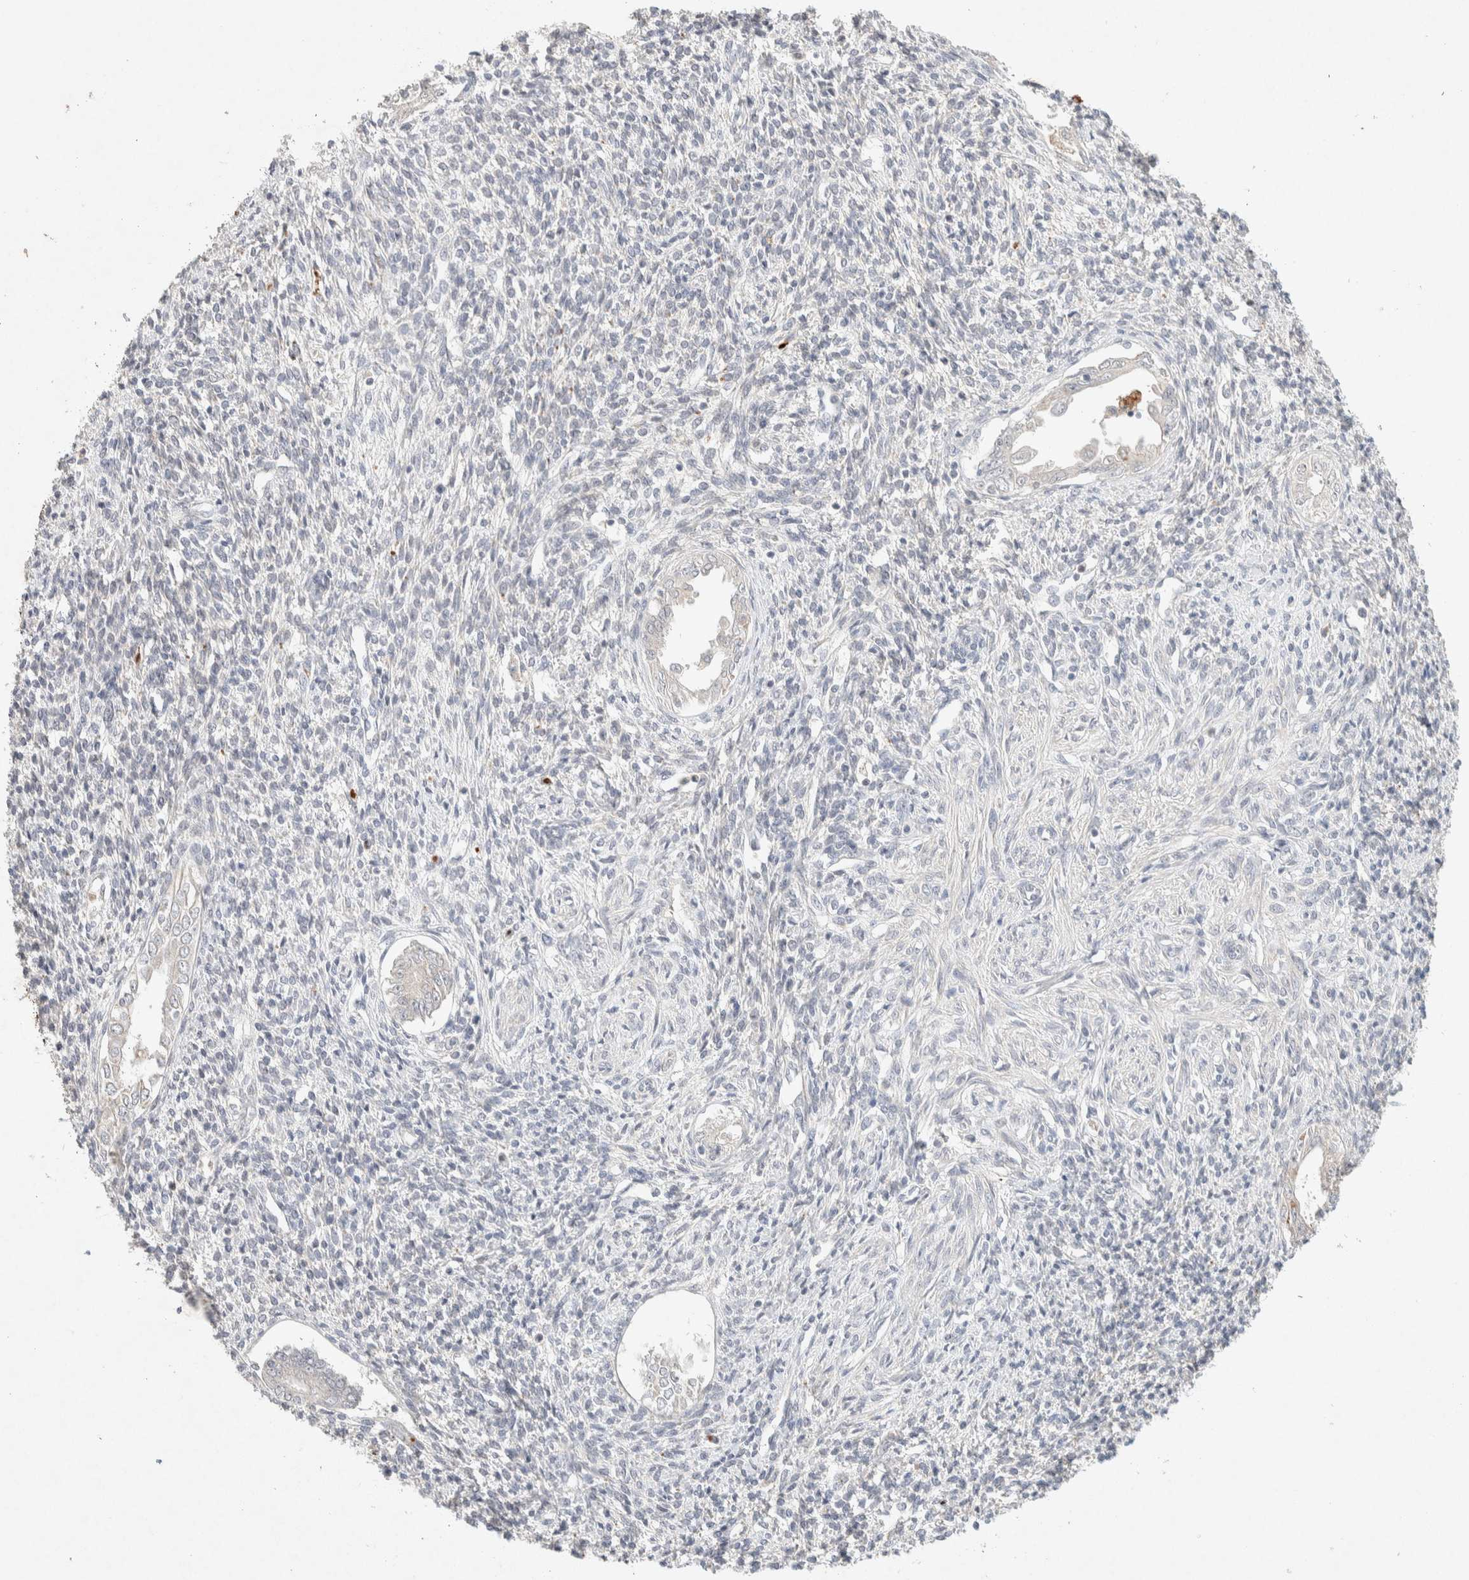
{"staining": {"intensity": "negative", "quantity": "none", "location": "none"}, "tissue": "endometrium", "cell_type": "Cells in endometrial stroma", "image_type": "normal", "snomed": [{"axis": "morphology", "description": "Normal tissue, NOS"}, {"axis": "topography", "description": "Endometrium"}], "caption": "Immunohistochemical staining of normal endometrium demonstrates no significant positivity in cells in endometrial stroma. Brightfield microscopy of immunohistochemistry (IHC) stained with DAB (brown) and hematoxylin (blue), captured at high magnification.", "gene": "GNAI1", "patient": {"sex": "female", "age": 66}}